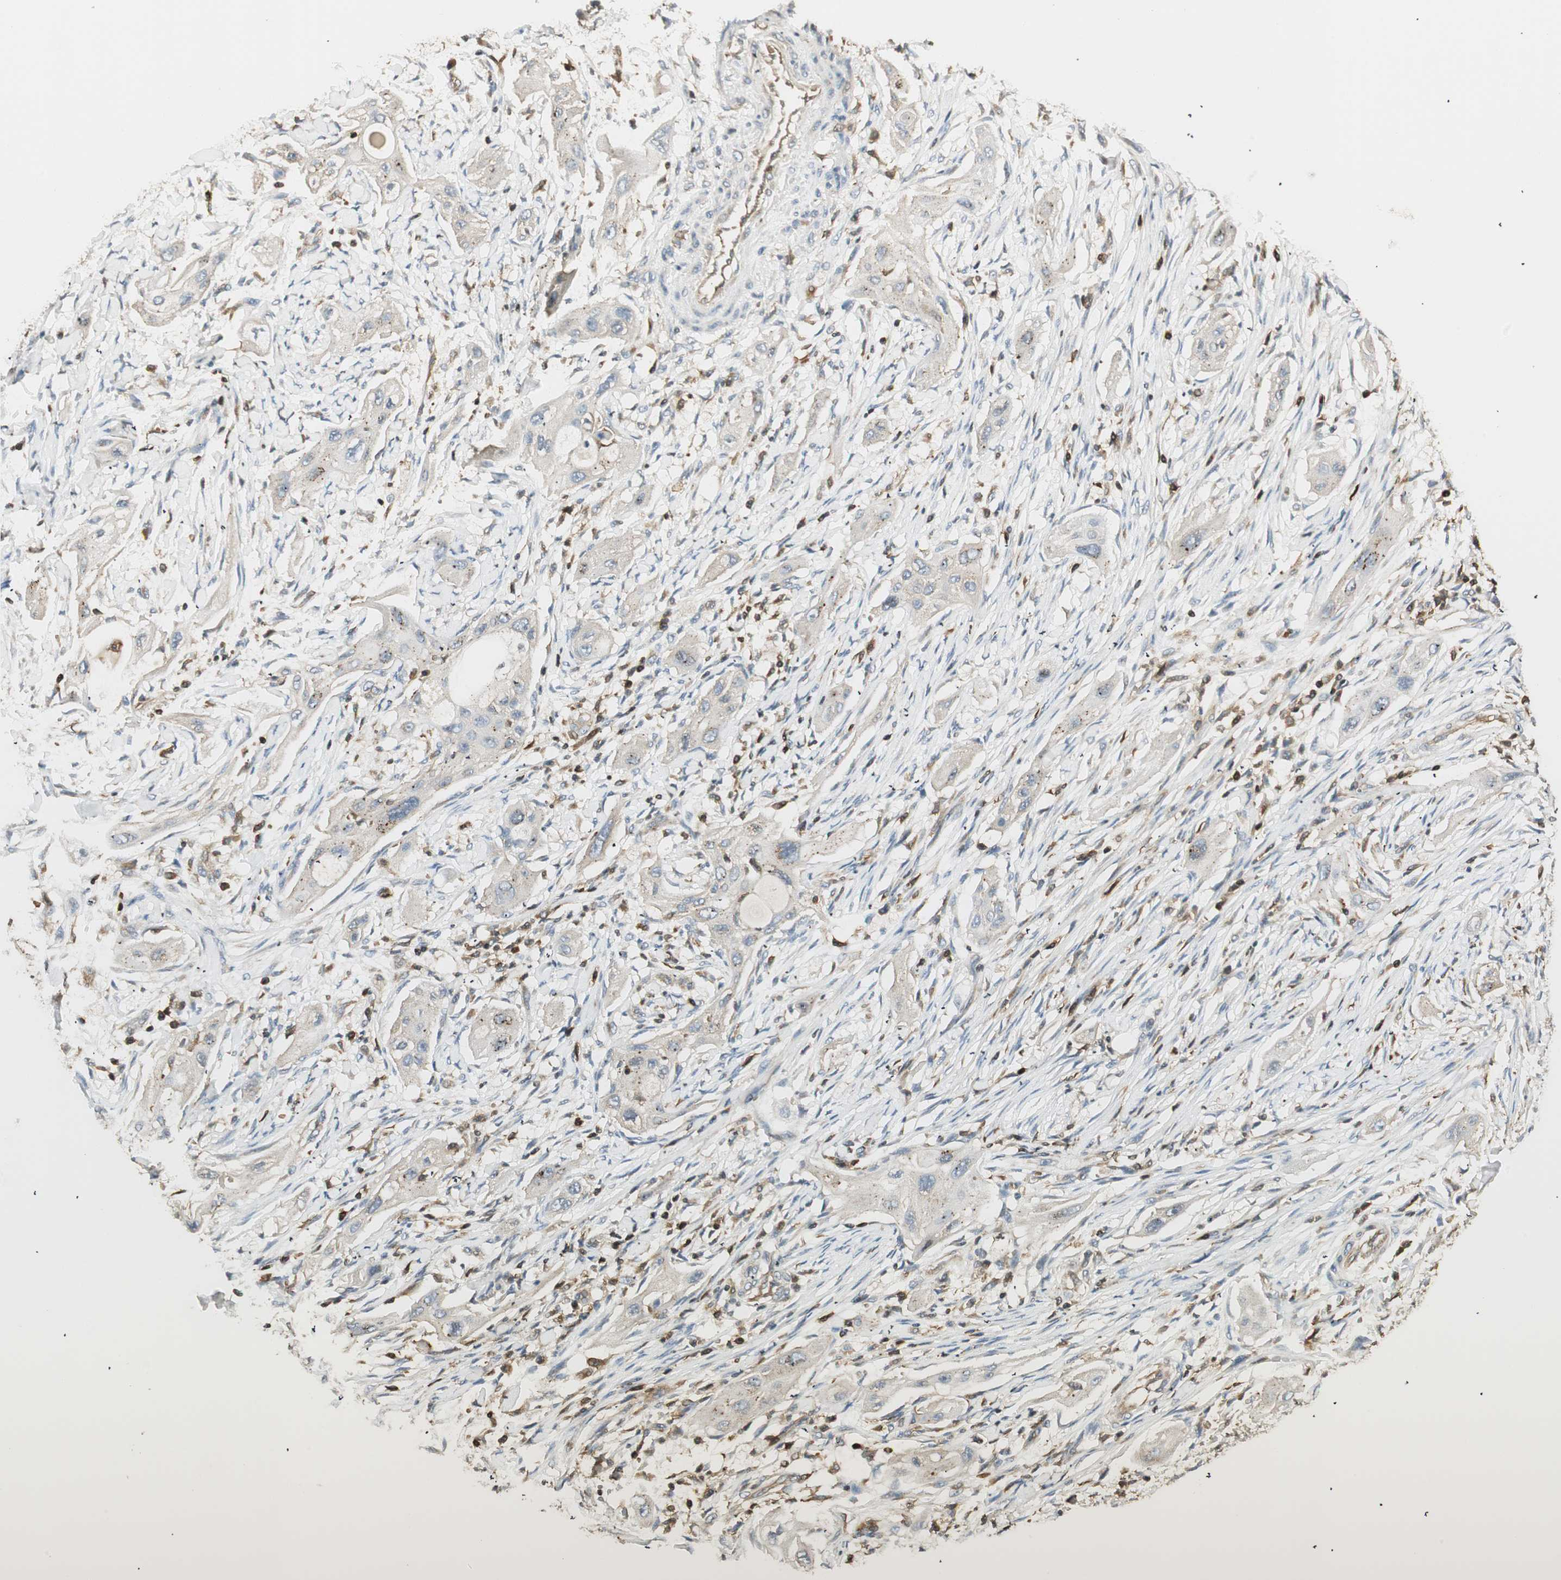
{"staining": {"intensity": "negative", "quantity": "none", "location": "none"}, "tissue": "lung cancer", "cell_type": "Tumor cells", "image_type": "cancer", "snomed": [{"axis": "morphology", "description": "Squamous cell carcinoma, NOS"}, {"axis": "topography", "description": "Lung"}], "caption": "This is an immunohistochemistry (IHC) micrograph of squamous cell carcinoma (lung). There is no expression in tumor cells.", "gene": "CRLF3", "patient": {"sex": "female", "age": 47}}